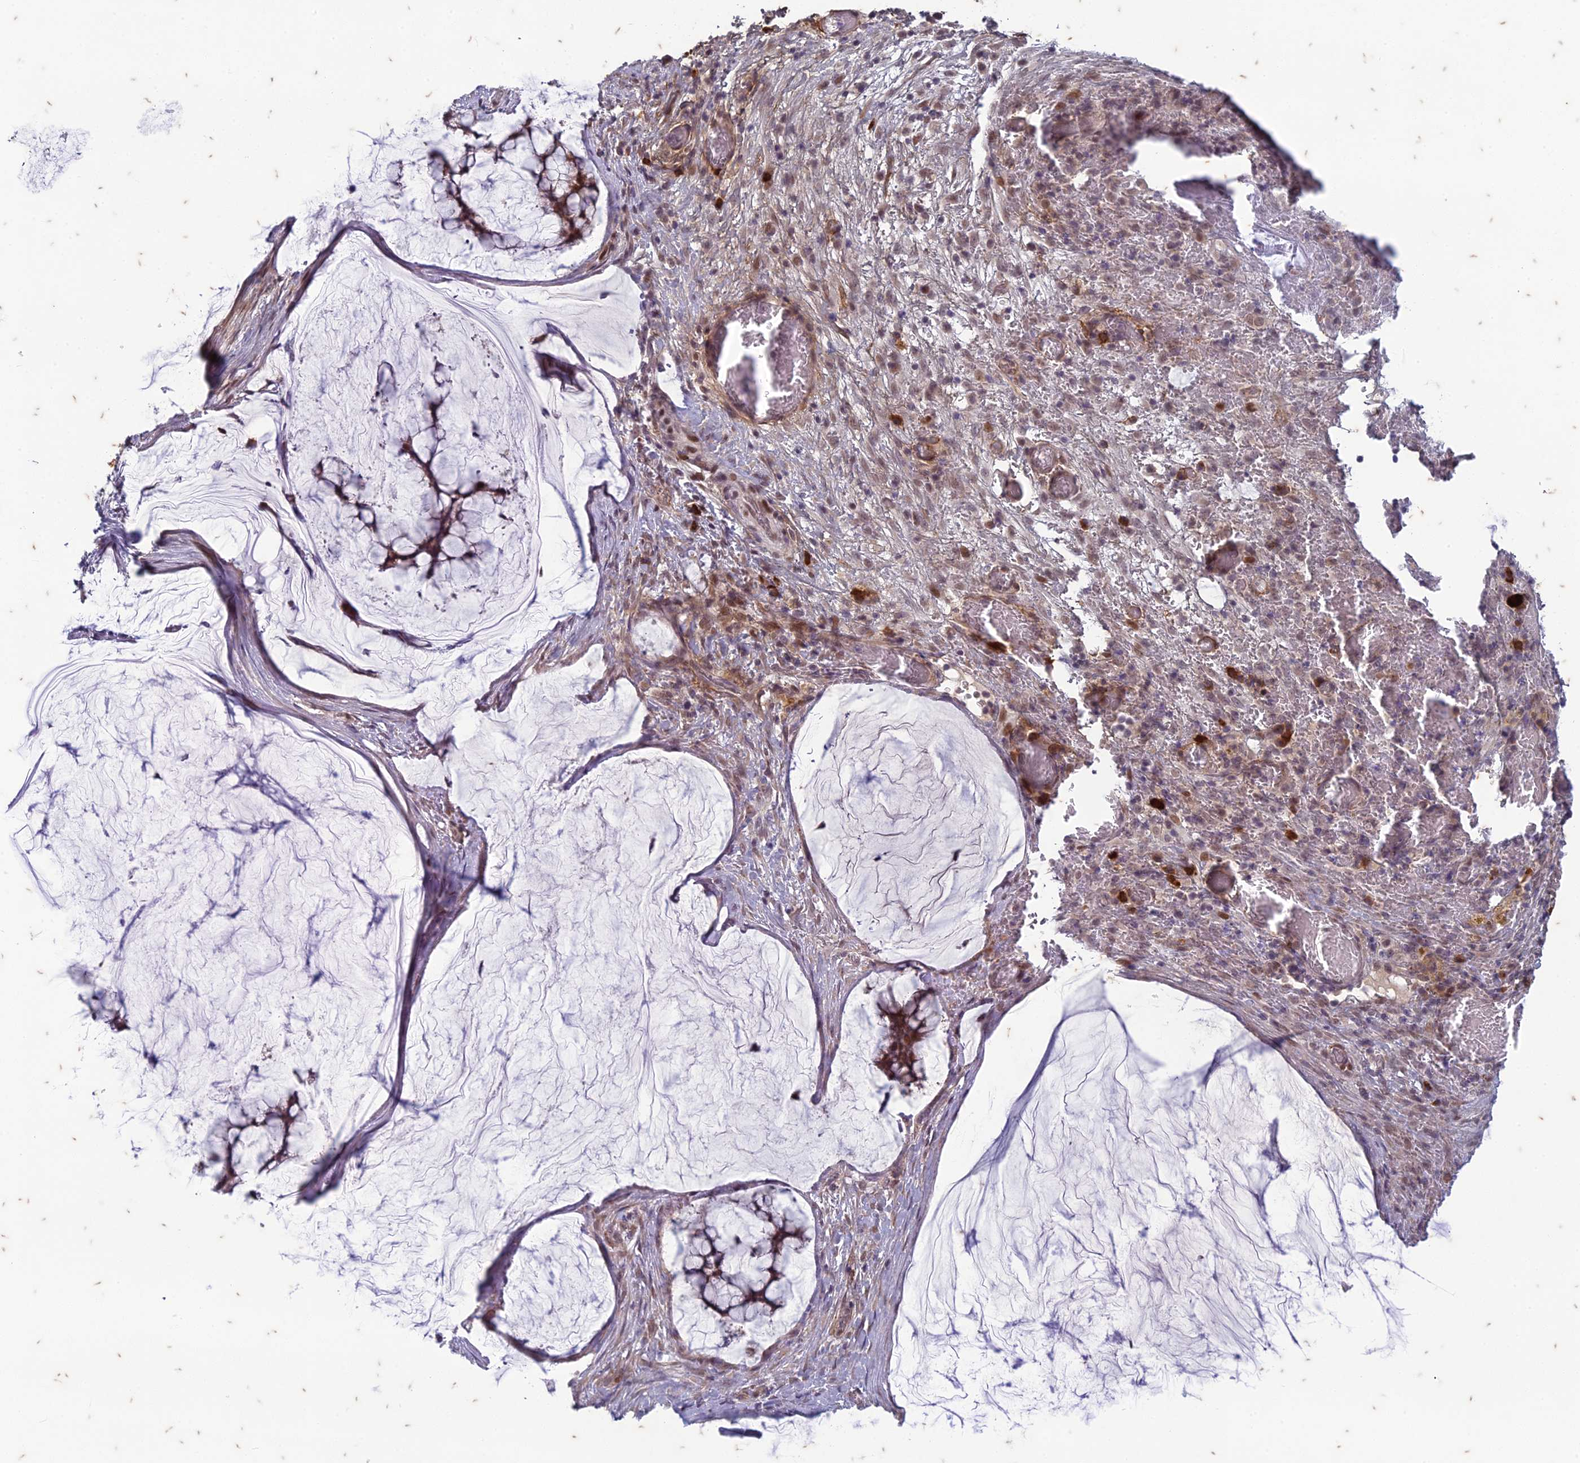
{"staining": {"intensity": "moderate", "quantity": "25%-75%", "location": "cytoplasmic/membranous,nuclear"}, "tissue": "ovarian cancer", "cell_type": "Tumor cells", "image_type": "cancer", "snomed": [{"axis": "morphology", "description": "Cystadenocarcinoma, mucinous, NOS"}, {"axis": "topography", "description": "Ovary"}], "caption": "Human ovarian cancer stained for a protein (brown) demonstrates moderate cytoplasmic/membranous and nuclear positive positivity in approximately 25%-75% of tumor cells.", "gene": "PABPN1L", "patient": {"sex": "female", "age": 42}}